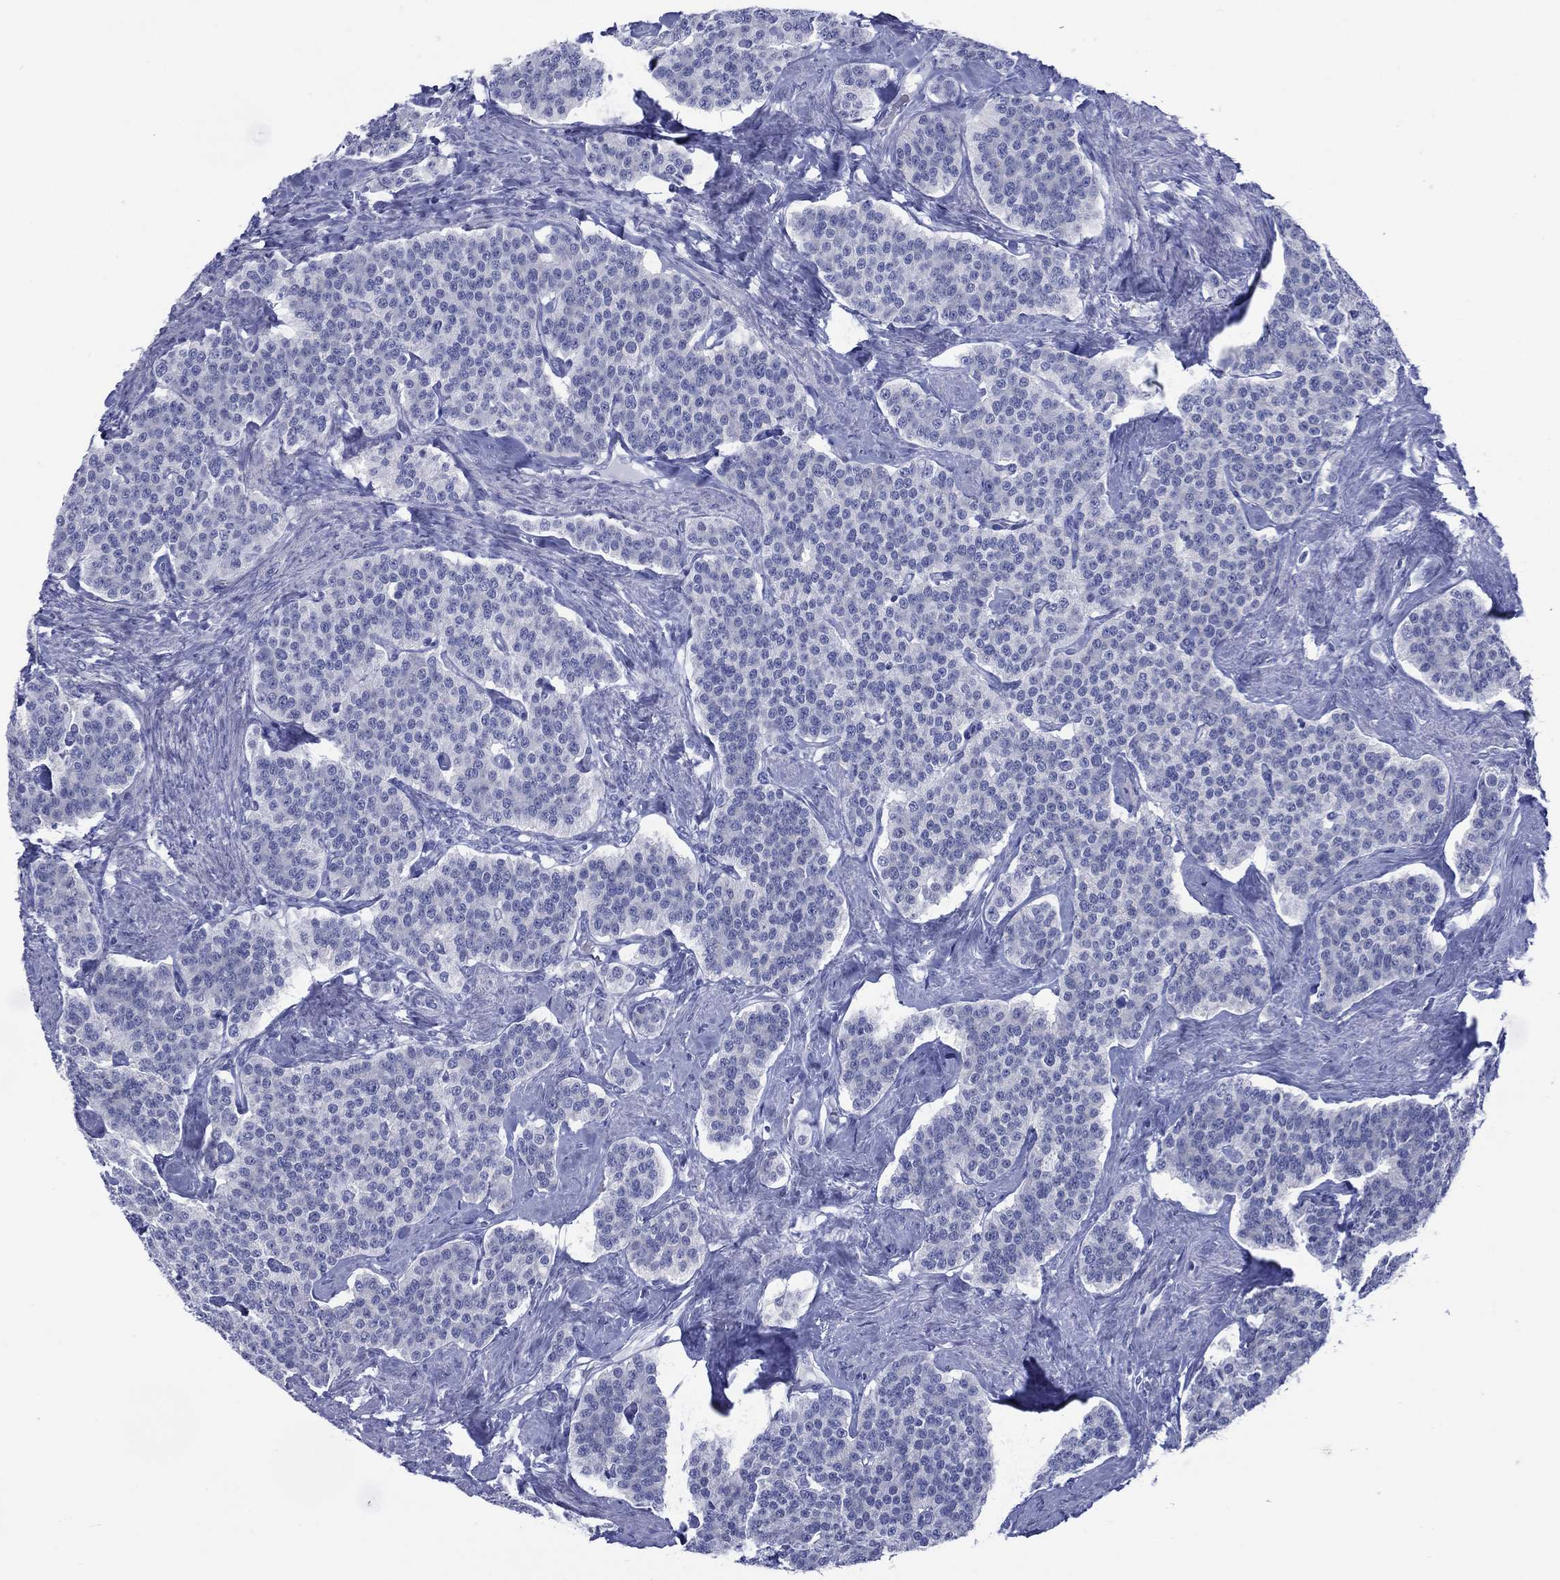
{"staining": {"intensity": "negative", "quantity": "none", "location": "none"}, "tissue": "carcinoid", "cell_type": "Tumor cells", "image_type": "cancer", "snomed": [{"axis": "morphology", "description": "Carcinoid, malignant, NOS"}, {"axis": "topography", "description": "Small intestine"}], "caption": "Carcinoid was stained to show a protein in brown. There is no significant positivity in tumor cells.", "gene": "LRRD1", "patient": {"sex": "female", "age": 58}}